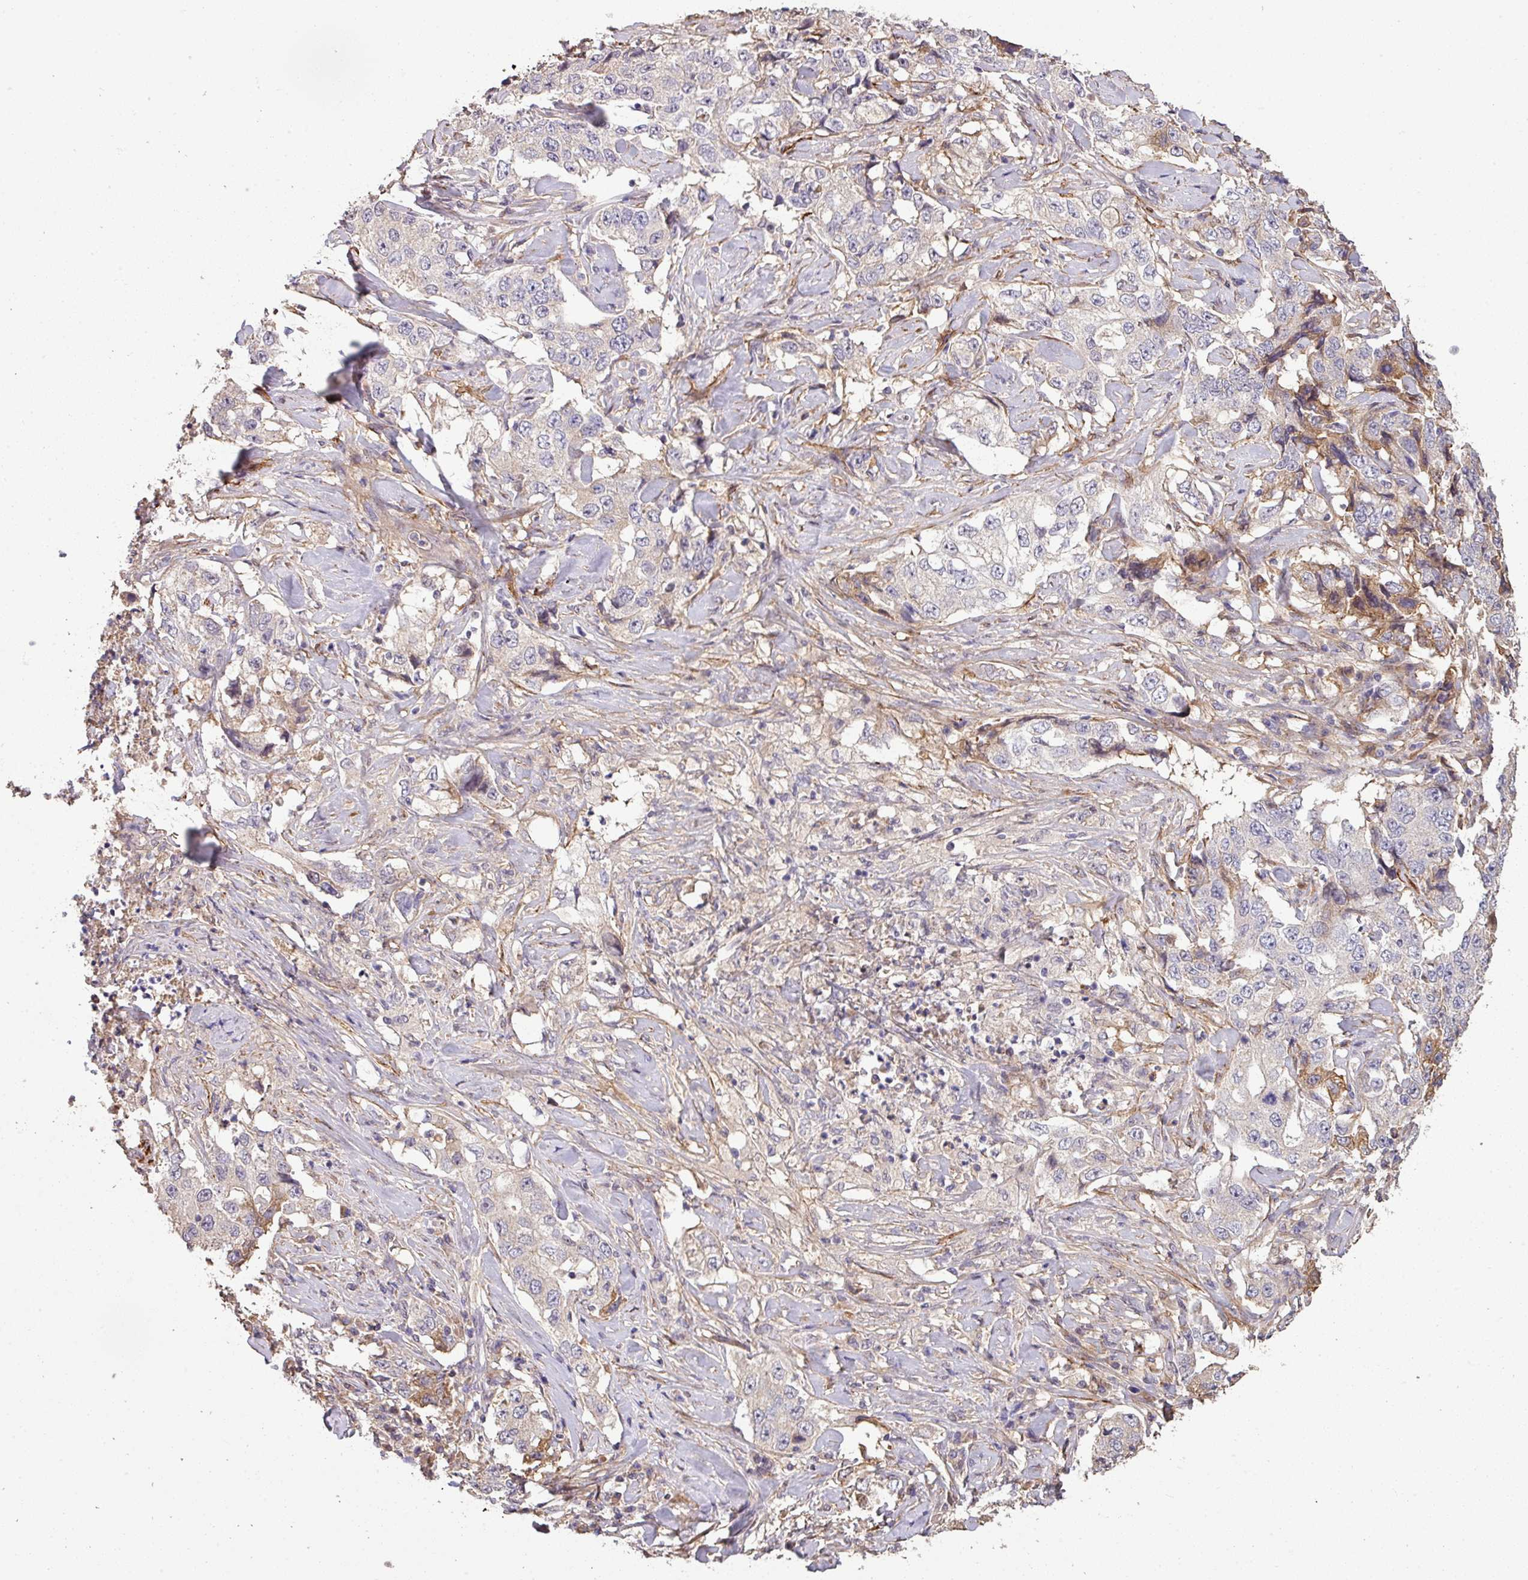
{"staining": {"intensity": "negative", "quantity": "none", "location": "none"}, "tissue": "lung cancer", "cell_type": "Tumor cells", "image_type": "cancer", "snomed": [{"axis": "morphology", "description": "Adenocarcinoma, NOS"}, {"axis": "topography", "description": "Lung"}], "caption": "Tumor cells show no significant protein expression in adenocarcinoma (lung). The staining is performed using DAB brown chromogen with nuclei counter-stained in using hematoxylin.", "gene": "ISLR", "patient": {"sex": "female", "age": 51}}